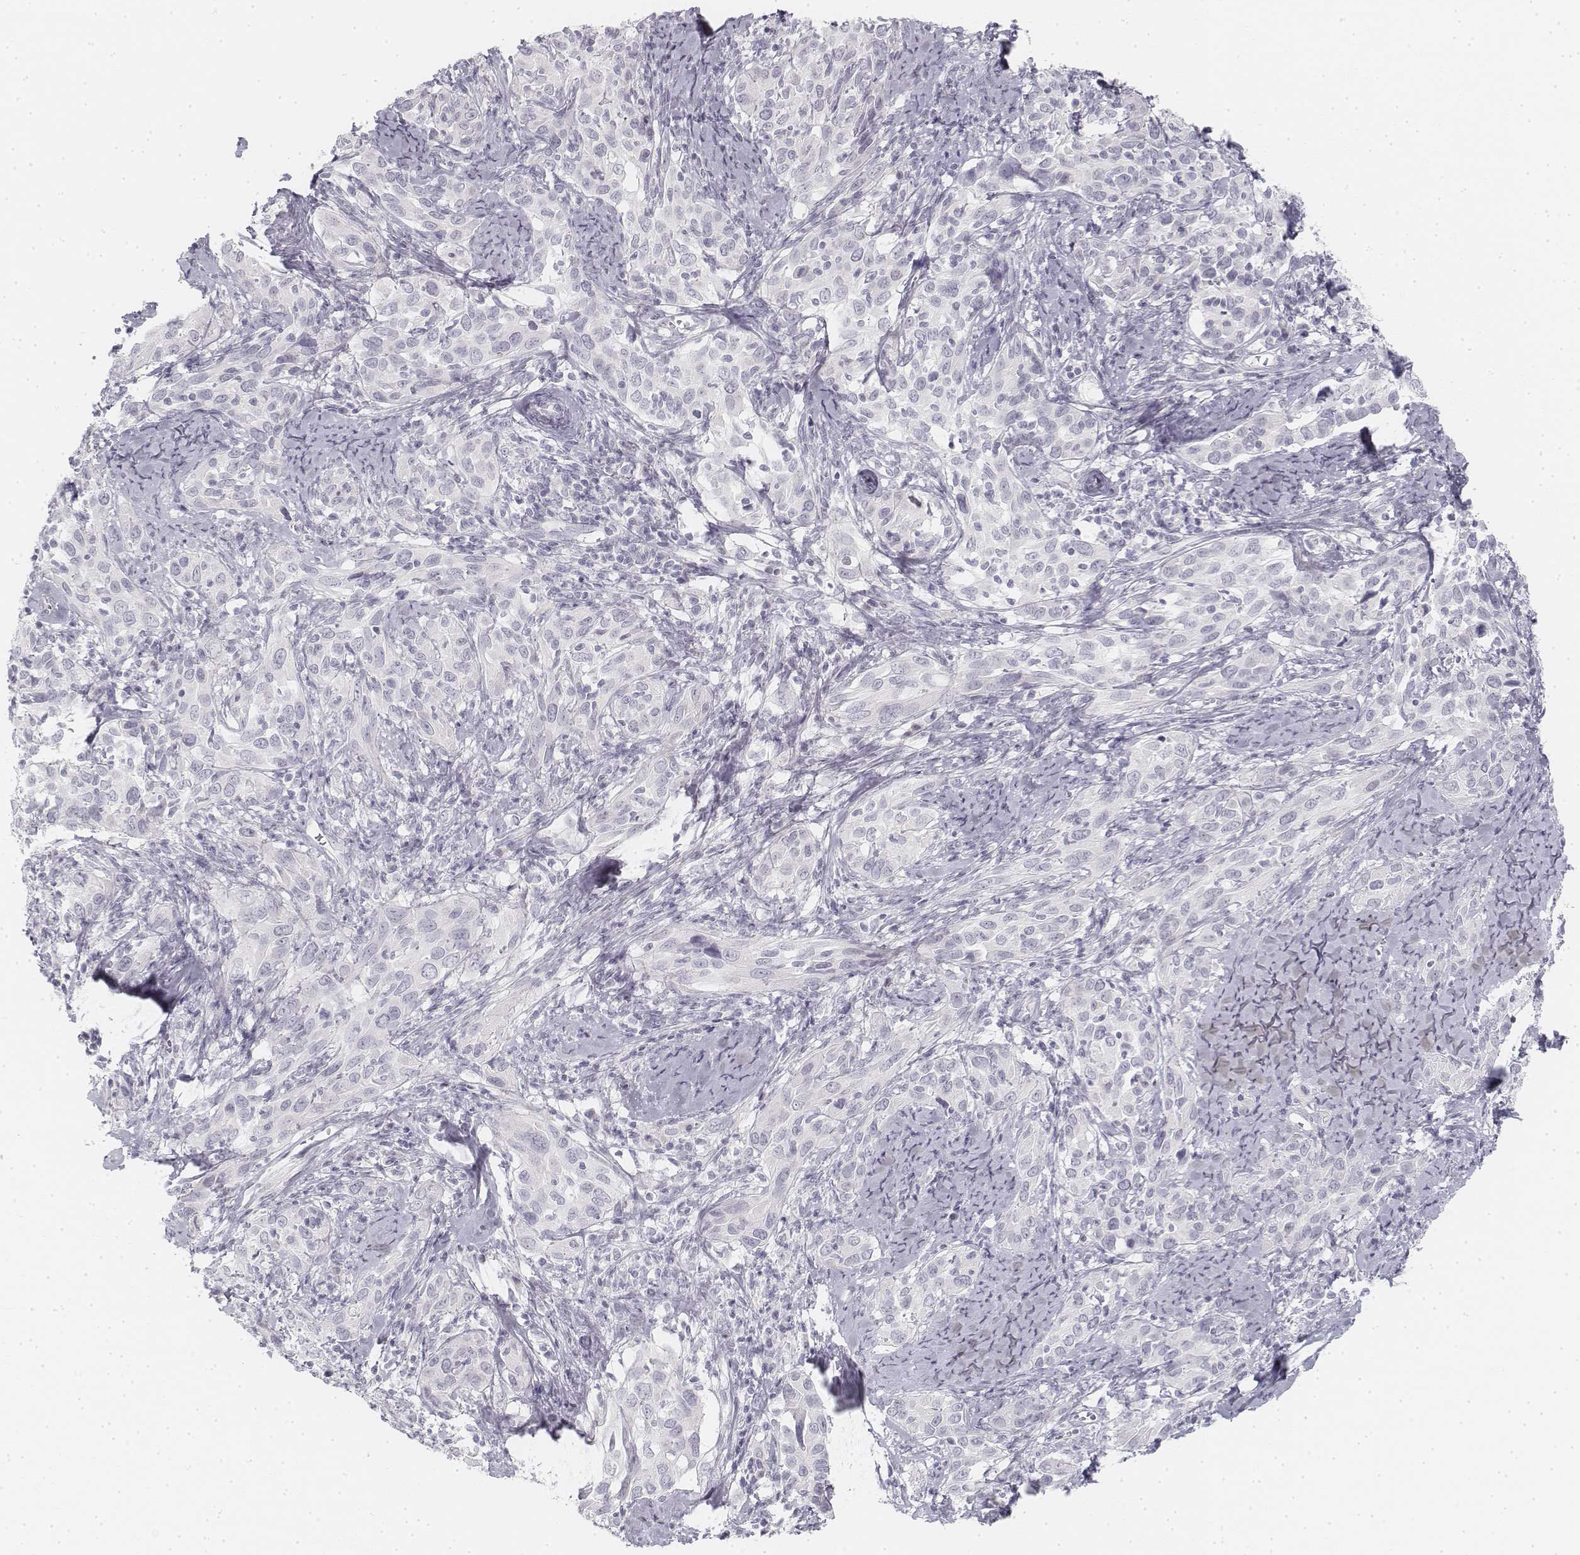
{"staining": {"intensity": "negative", "quantity": "none", "location": "none"}, "tissue": "cervical cancer", "cell_type": "Tumor cells", "image_type": "cancer", "snomed": [{"axis": "morphology", "description": "Squamous cell carcinoma, NOS"}, {"axis": "topography", "description": "Cervix"}], "caption": "This is a image of IHC staining of cervical cancer, which shows no staining in tumor cells. The staining was performed using DAB (3,3'-diaminobenzidine) to visualize the protein expression in brown, while the nuclei were stained in blue with hematoxylin (Magnification: 20x).", "gene": "KRT25", "patient": {"sex": "female", "age": 51}}